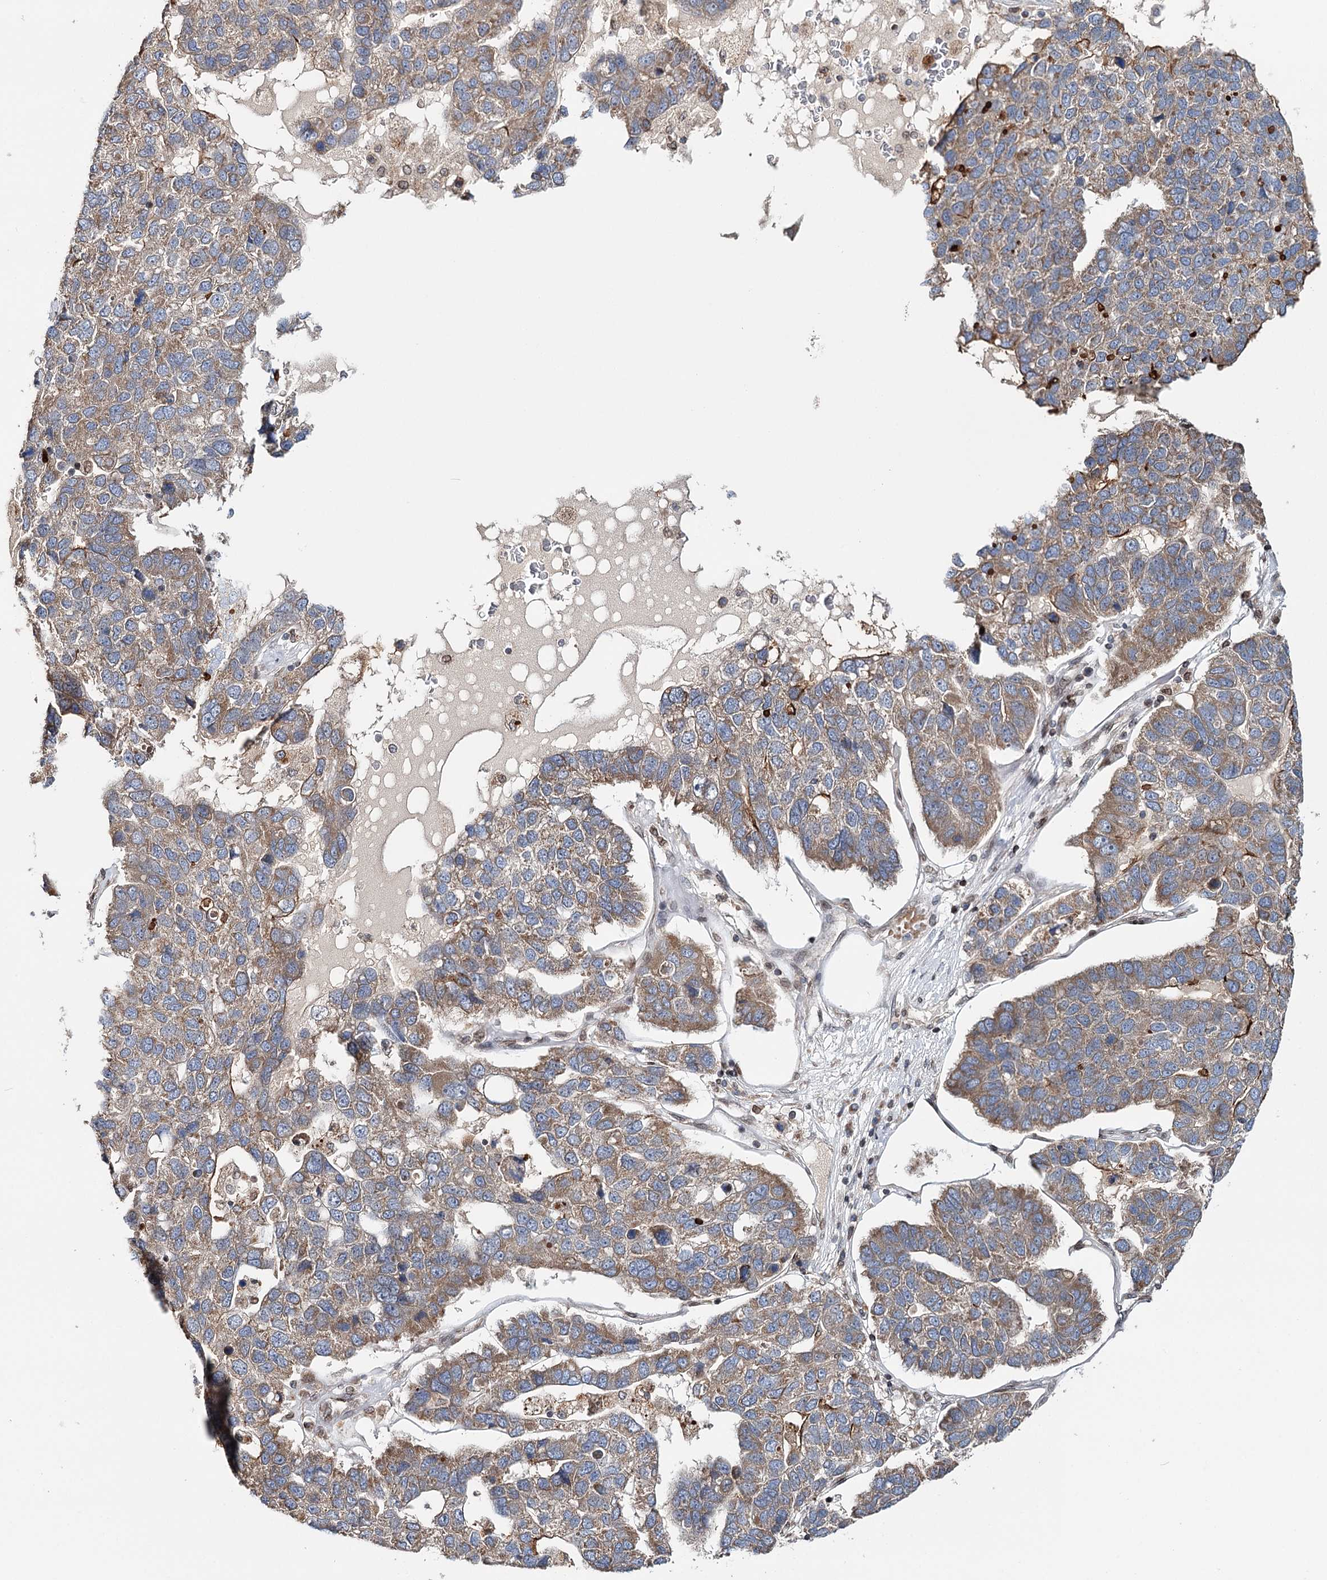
{"staining": {"intensity": "moderate", "quantity": "25%-75%", "location": "cytoplasmic/membranous"}, "tissue": "pancreatic cancer", "cell_type": "Tumor cells", "image_type": "cancer", "snomed": [{"axis": "morphology", "description": "Adenocarcinoma, NOS"}, {"axis": "topography", "description": "Pancreas"}], "caption": "High-magnification brightfield microscopy of pancreatic cancer (adenocarcinoma) stained with DAB (3,3'-diaminobenzidine) (brown) and counterstained with hematoxylin (blue). tumor cells exhibit moderate cytoplasmic/membranous staining is present in about25%-75% of cells.", "gene": "CFAP46", "patient": {"sex": "female", "age": 61}}